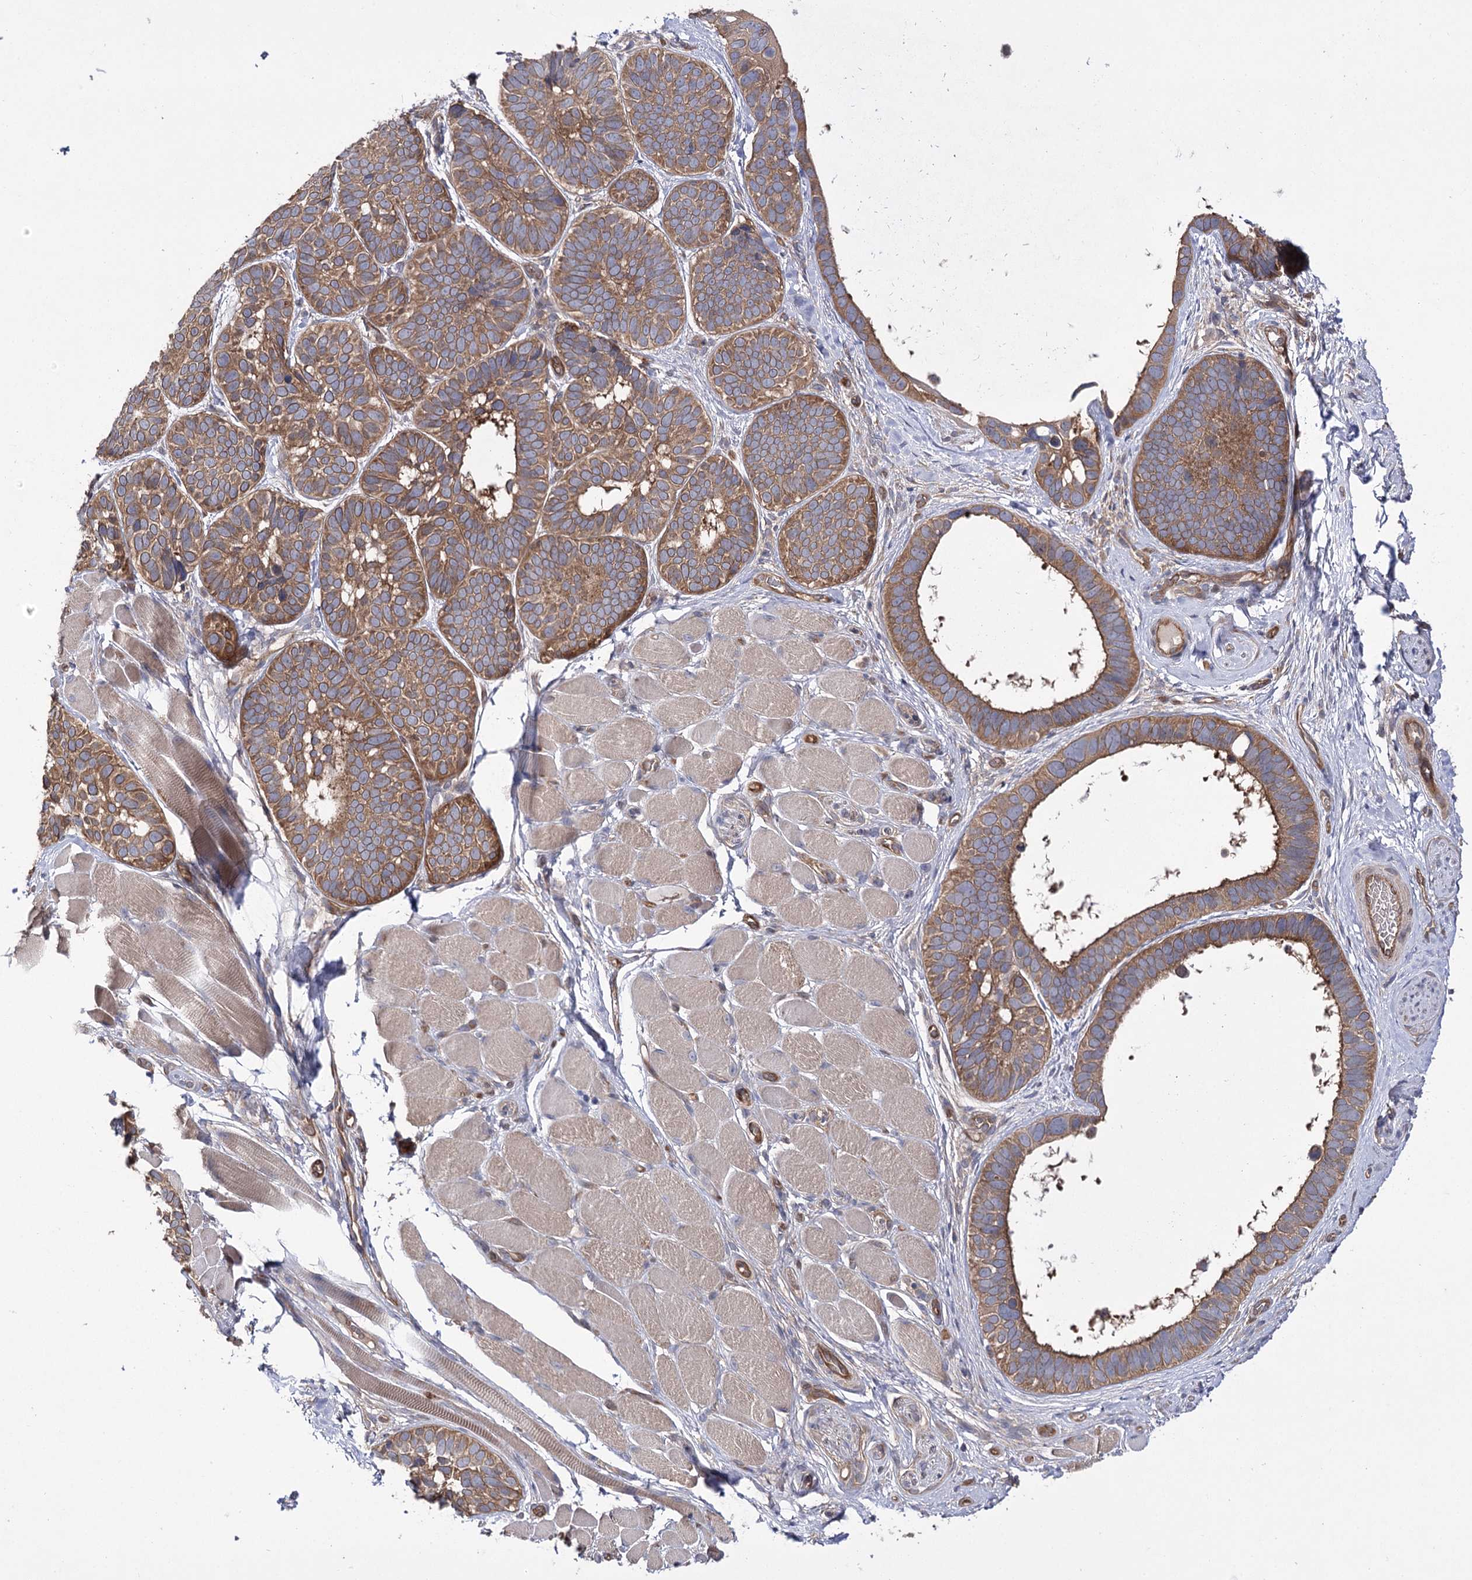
{"staining": {"intensity": "moderate", "quantity": ">75%", "location": "cytoplasmic/membranous"}, "tissue": "skin cancer", "cell_type": "Tumor cells", "image_type": "cancer", "snomed": [{"axis": "morphology", "description": "Basal cell carcinoma"}, {"axis": "topography", "description": "Skin"}], "caption": "Immunohistochemistry (DAB) staining of skin cancer demonstrates moderate cytoplasmic/membranous protein positivity in about >75% of tumor cells.", "gene": "BCR", "patient": {"sex": "male", "age": 62}}